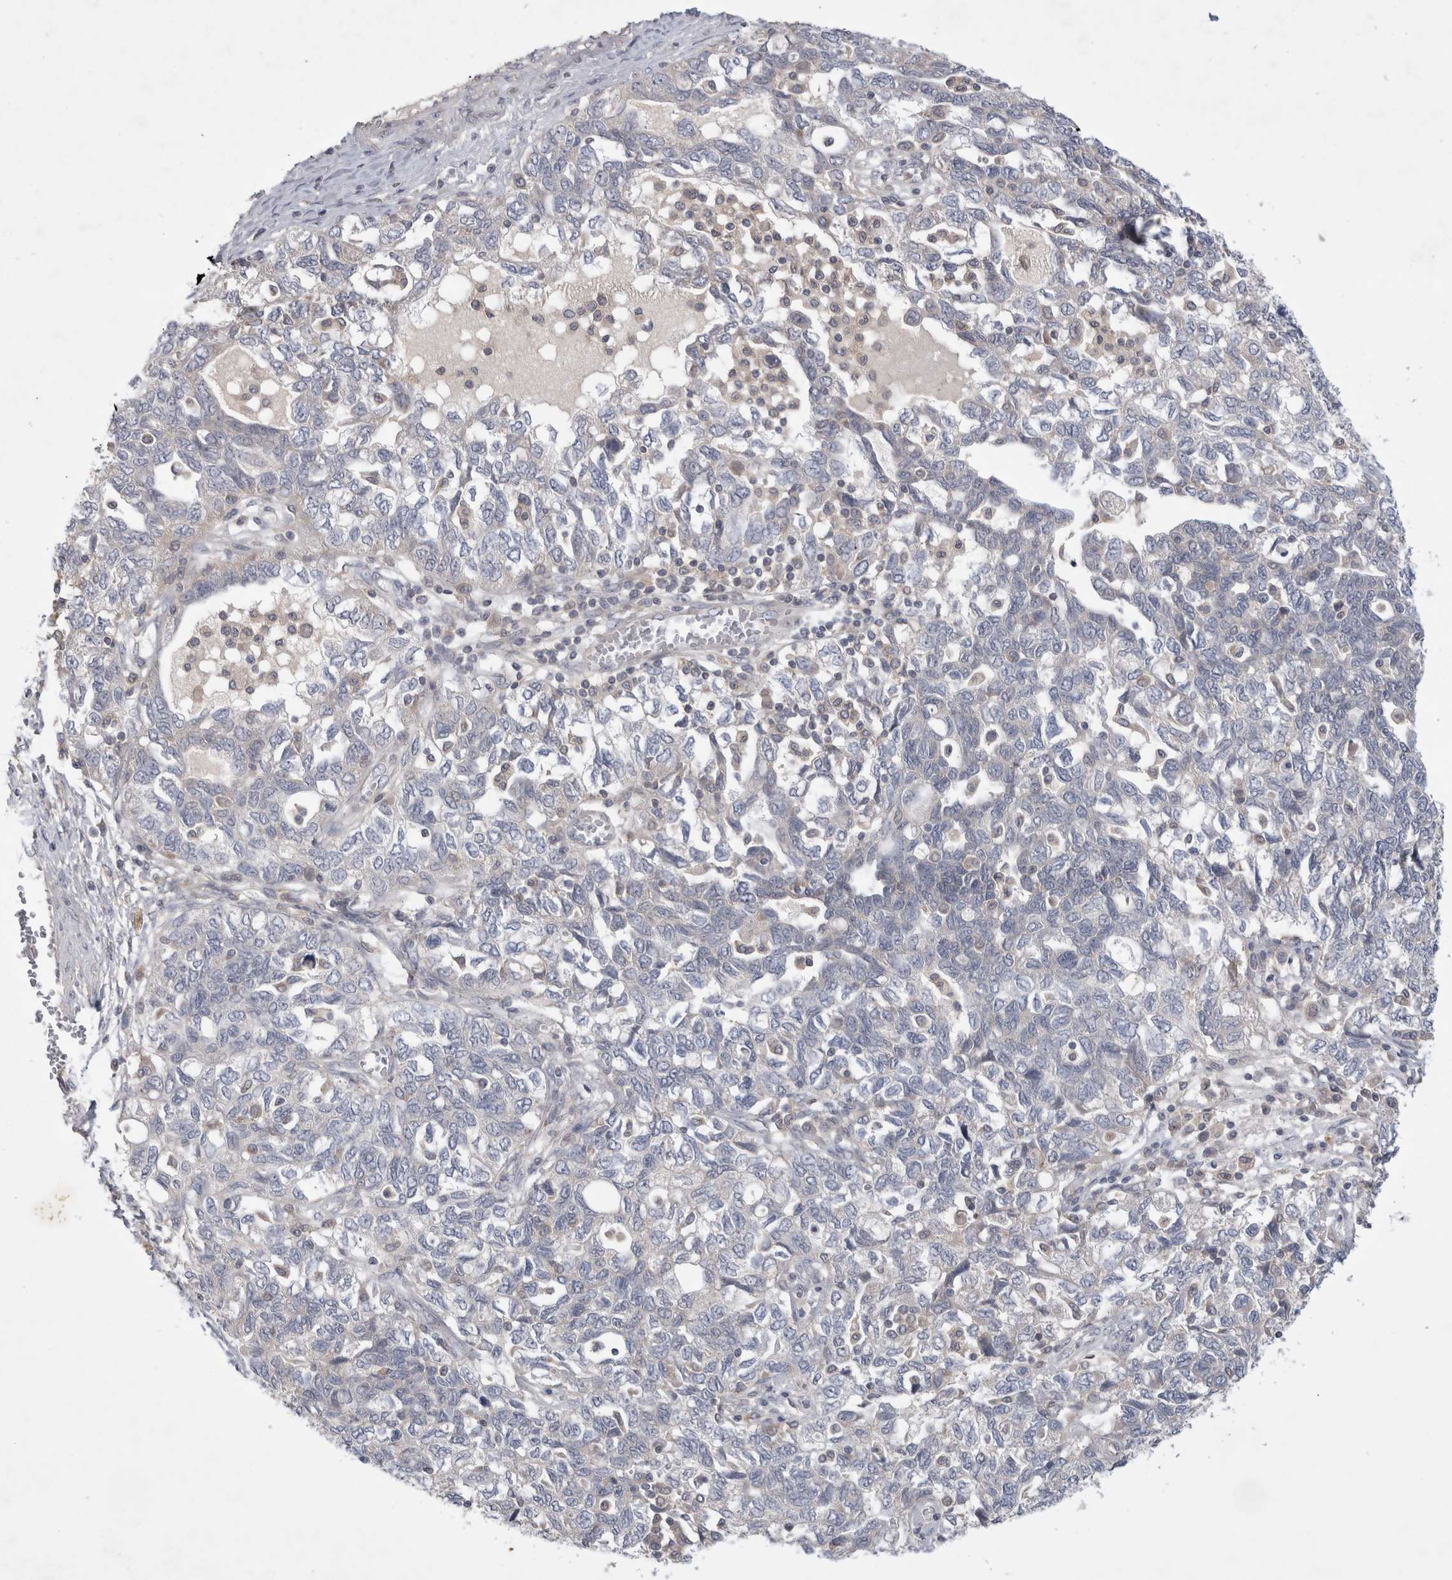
{"staining": {"intensity": "negative", "quantity": "none", "location": "none"}, "tissue": "ovarian cancer", "cell_type": "Tumor cells", "image_type": "cancer", "snomed": [{"axis": "morphology", "description": "Carcinoma, NOS"}, {"axis": "morphology", "description": "Cystadenocarcinoma, serous, NOS"}, {"axis": "topography", "description": "Ovary"}], "caption": "Ovarian cancer was stained to show a protein in brown. There is no significant expression in tumor cells.", "gene": "SRD5A3", "patient": {"sex": "female", "age": 69}}